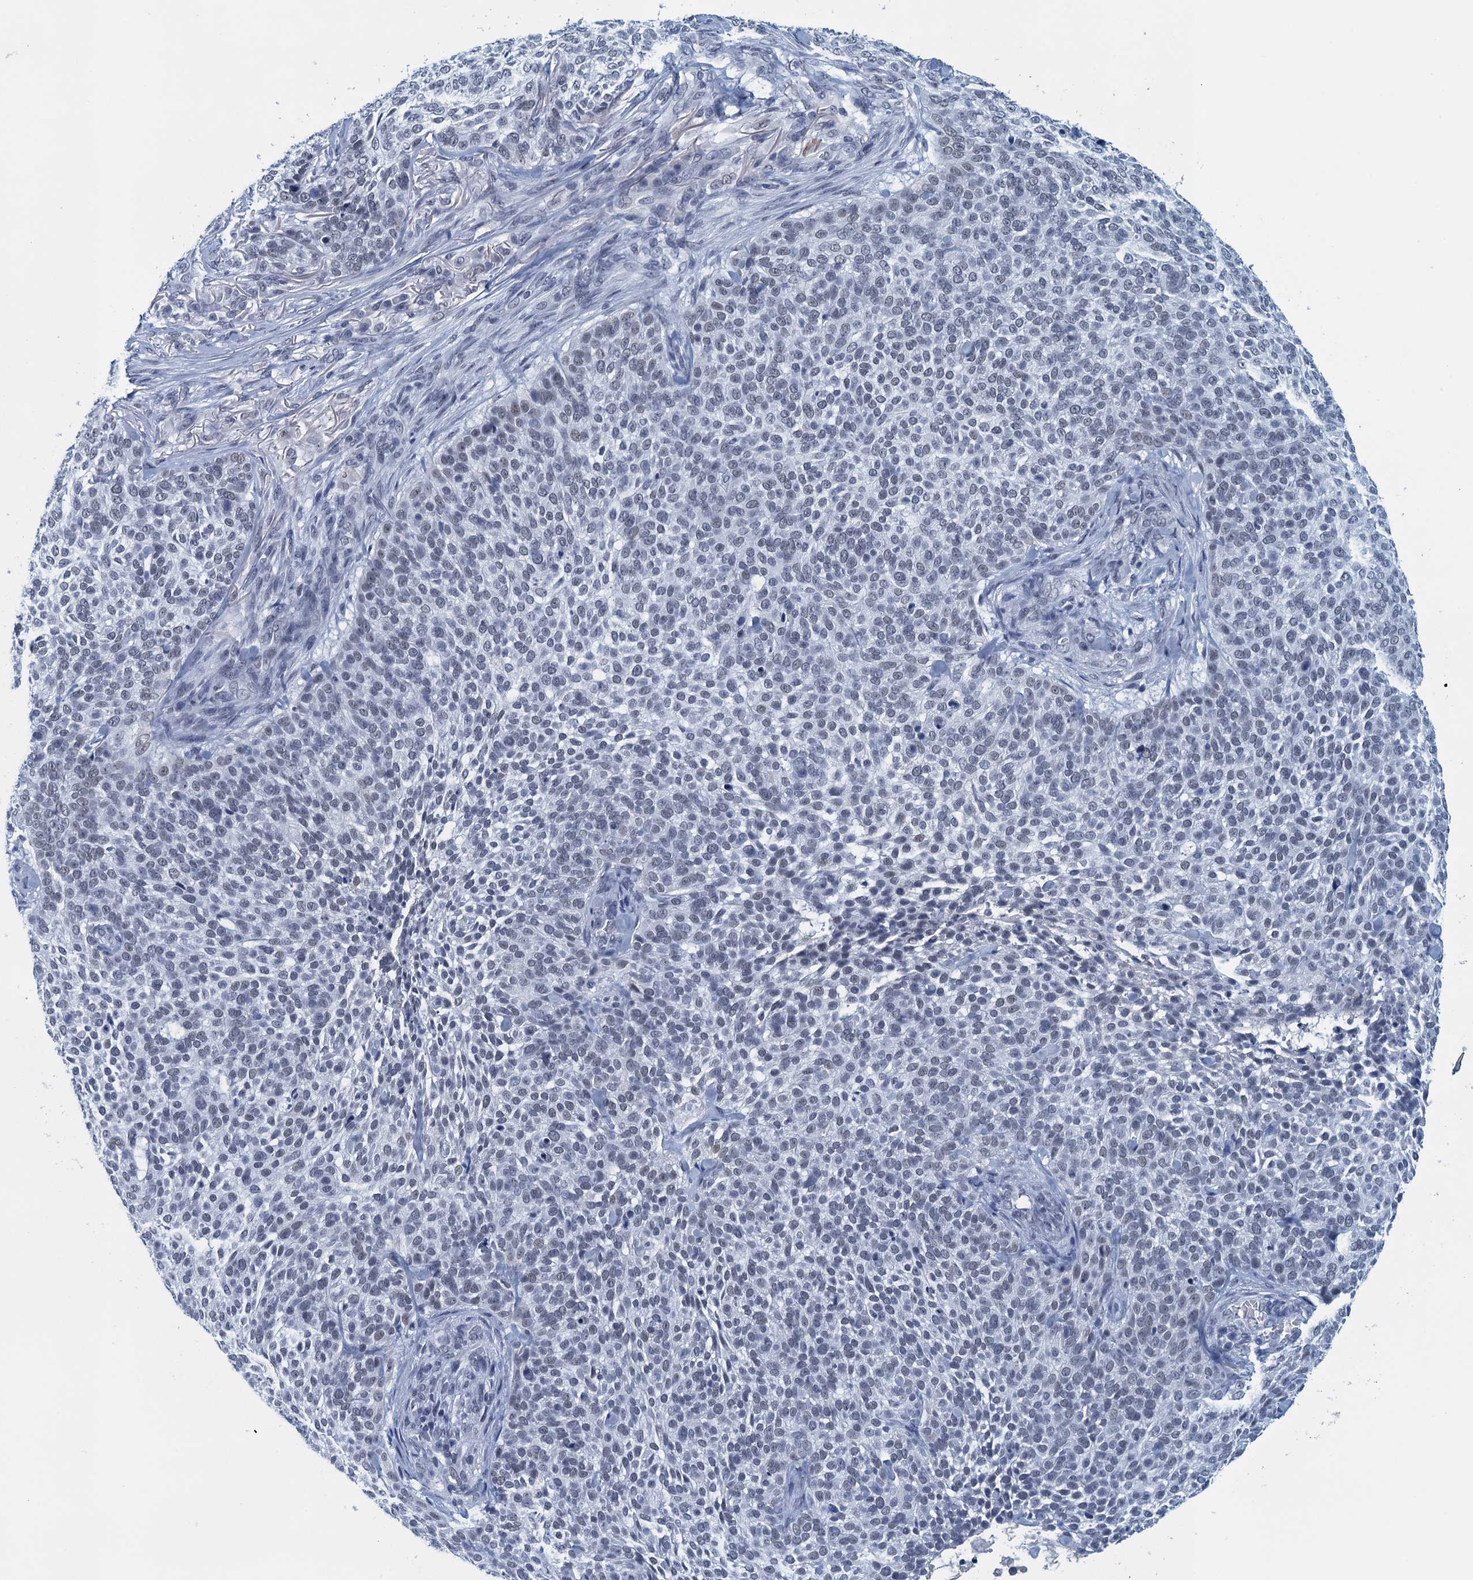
{"staining": {"intensity": "negative", "quantity": "none", "location": "none"}, "tissue": "skin cancer", "cell_type": "Tumor cells", "image_type": "cancer", "snomed": [{"axis": "morphology", "description": "Basal cell carcinoma"}, {"axis": "topography", "description": "Skin"}], "caption": "Skin cancer (basal cell carcinoma) was stained to show a protein in brown. There is no significant staining in tumor cells.", "gene": "EPS8L1", "patient": {"sex": "female", "age": 64}}